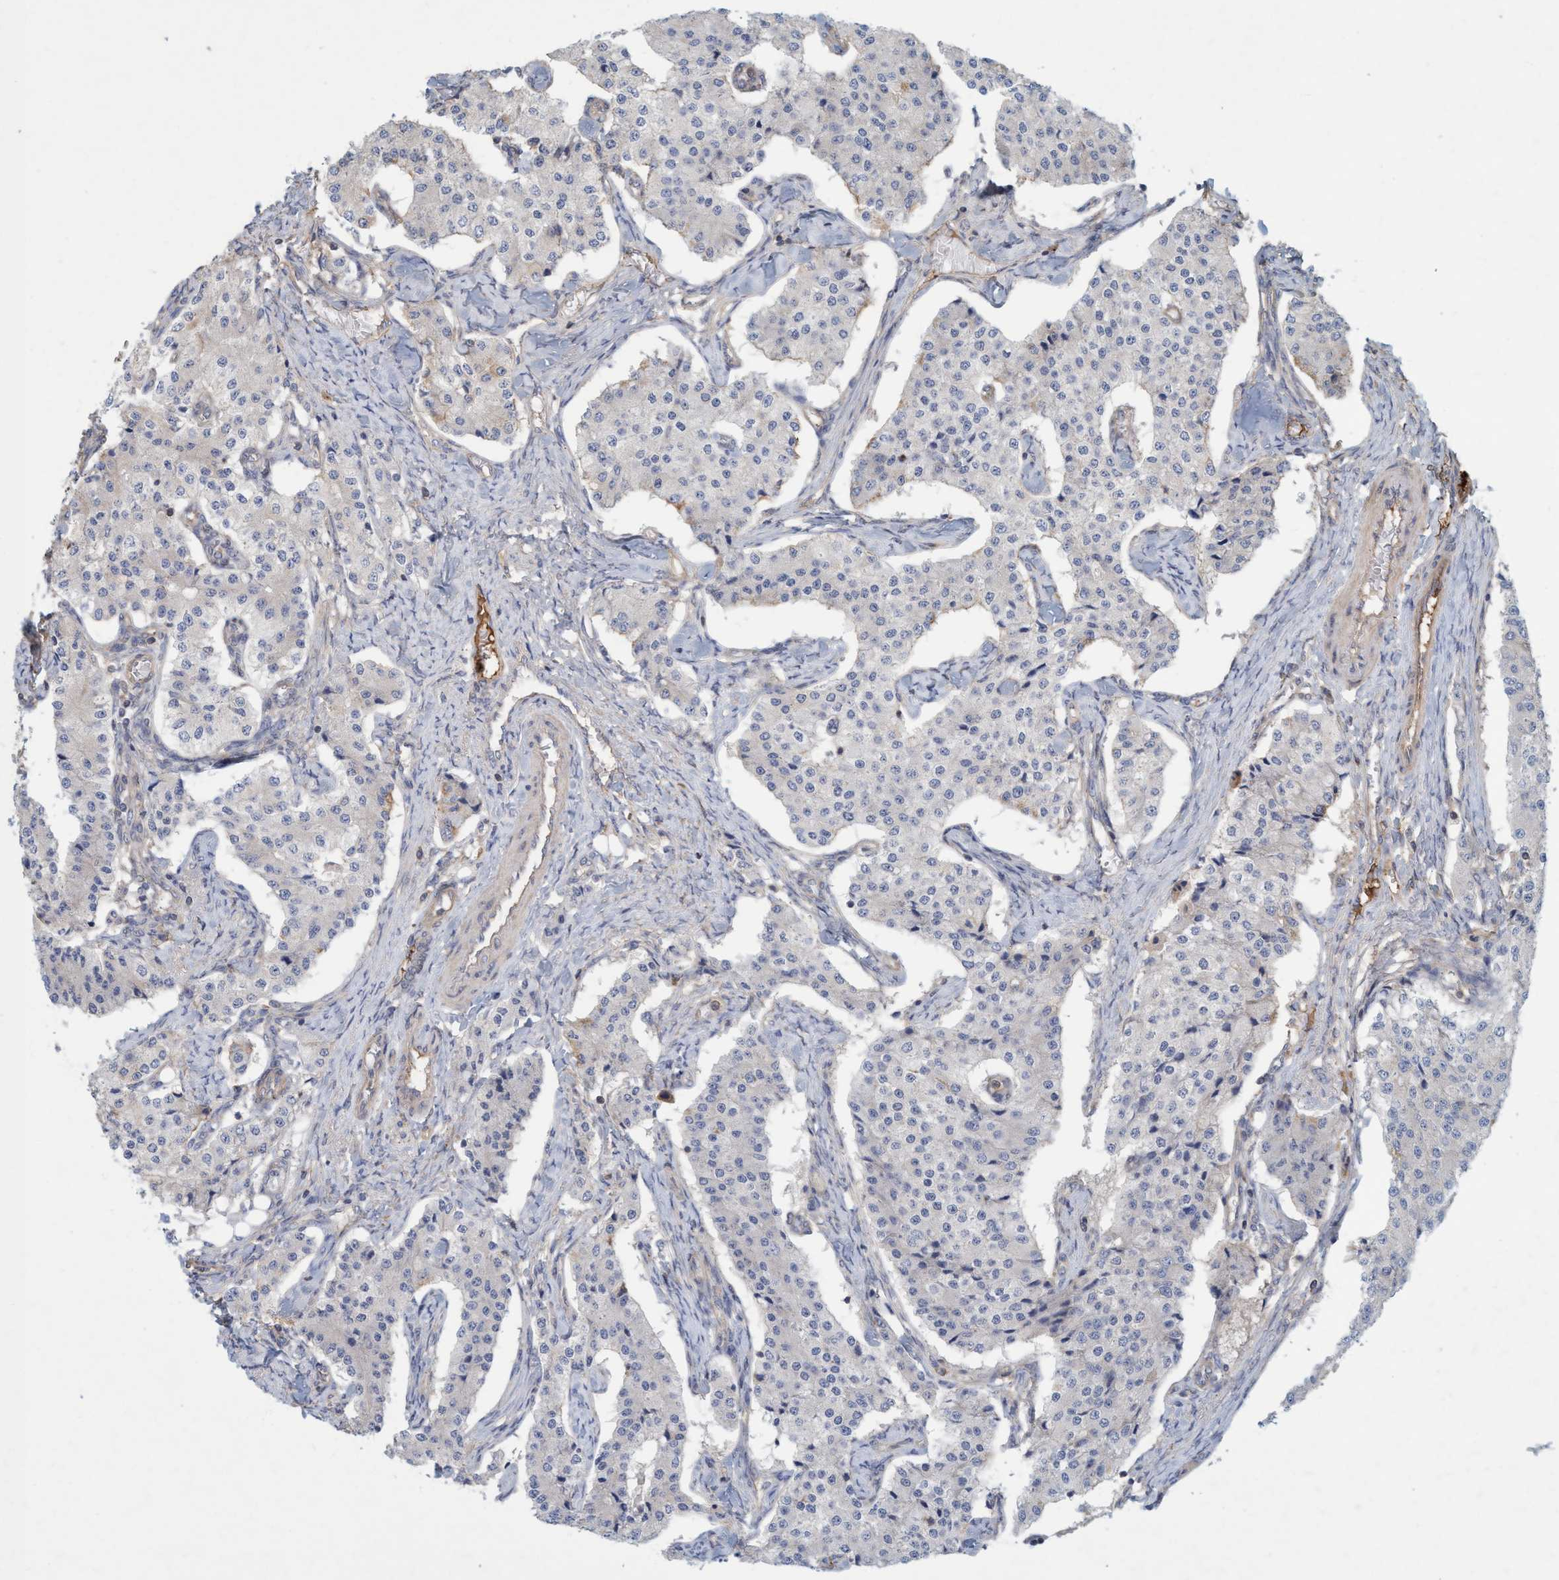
{"staining": {"intensity": "negative", "quantity": "none", "location": "none"}, "tissue": "carcinoid", "cell_type": "Tumor cells", "image_type": "cancer", "snomed": [{"axis": "morphology", "description": "Carcinoid, malignant, NOS"}, {"axis": "topography", "description": "Colon"}], "caption": "A high-resolution image shows immunohistochemistry staining of carcinoid, which demonstrates no significant positivity in tumor cells. The staining is performed using DAB (3,3'-diaminobenzidine) brown chromogen with nuclei counter-stained in using hematoxylin.", "gene": "SPECC1", "patient": {"sex": "female", "age": 52}}